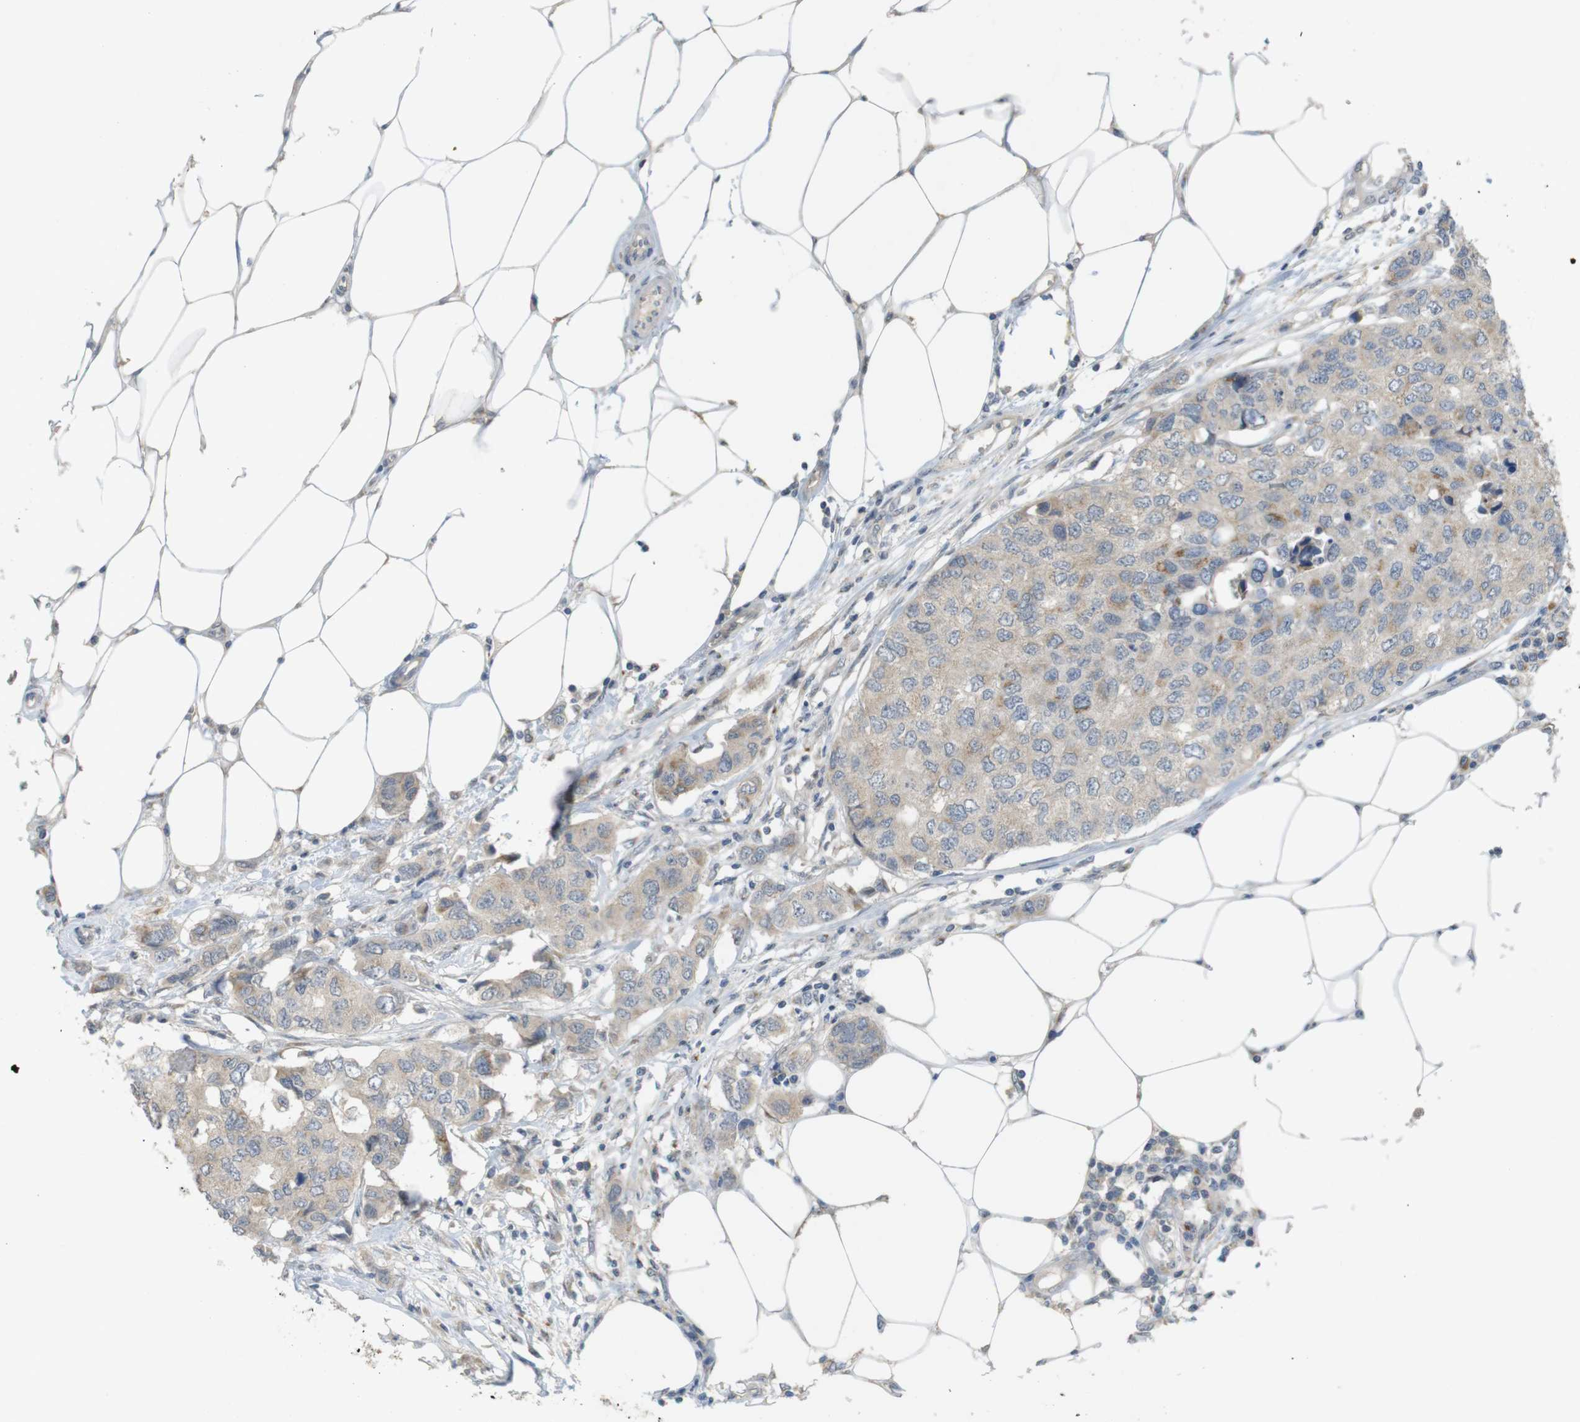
{"staining": {"intensity": "weak", "quantity": ">75%", "location": "cytoplasmic/membranous"}, "tissue": "breast cancer", "cell_type": "Tumor cells", "image_type": "cancer", "snomed": [{"axis": "morphology", "description": "Duct carcinoma"}, {"axis": "topography", "description": "Breast"}], "caption": "IHC staining of breast cancer (invasive ductal carcinoma), which exhibits low levels of weak cytoplasmic/membranous expression in approximately >75% of tumor cells indicating weak cytoplasmic/membranous protein positivity. The staining was performed using DAB (3,3'-diaminobenzidine) (brown) for protein detection and nuclei were counterstained in hematoxylin (blue).", "gene": "YIPF3", "patient": {"sex": "female", "age": 50}}